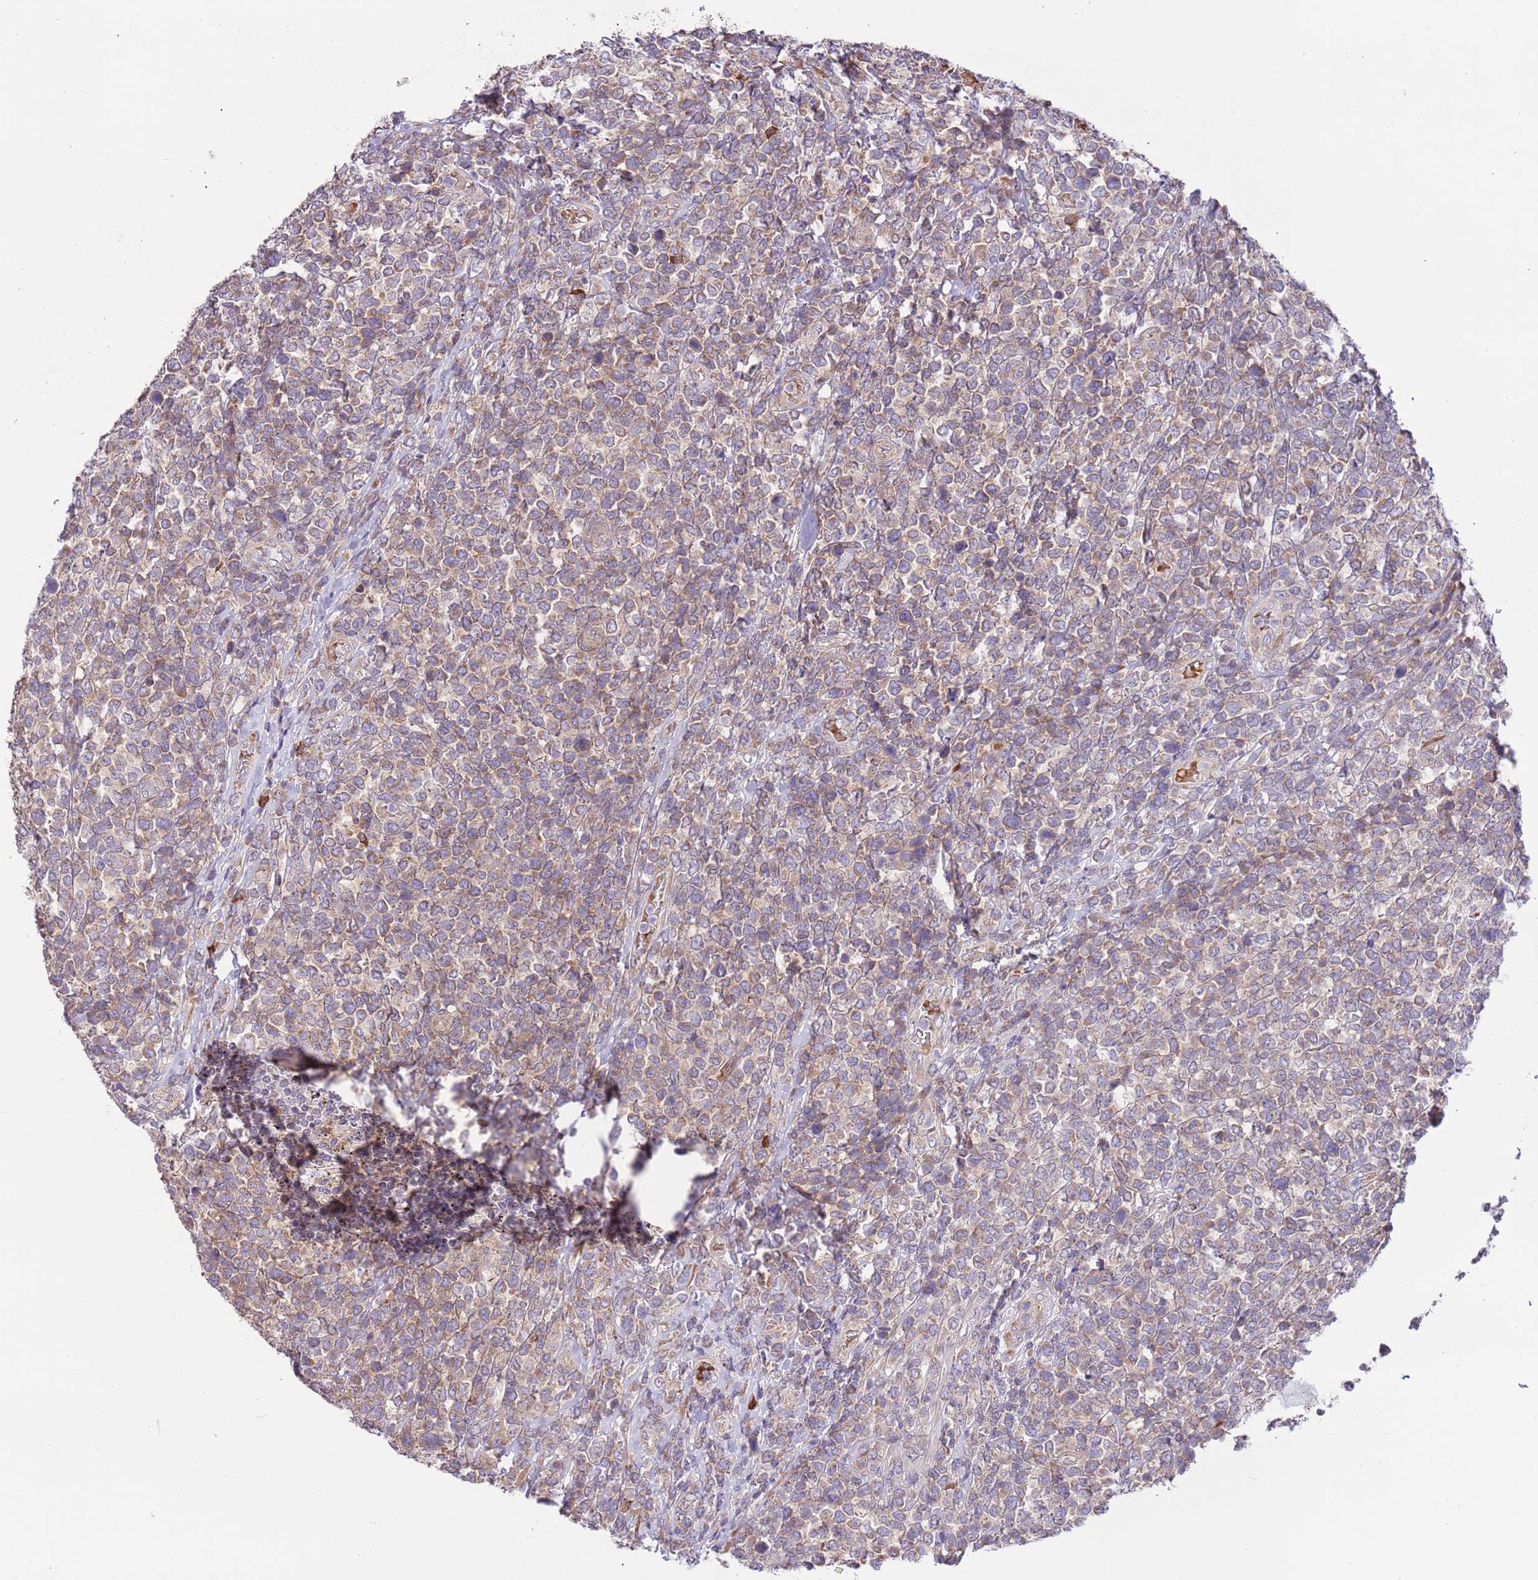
{"staining": {"intensity": "weak", "quantity": ">75%", "location": "cytoplasmic/membranous"}, "tissue": "lymphoma", "cell_type": "Tumor cells", "image_type": "cancer", "snomed": [{"axis": "morphology", "description": "Malignant lymphoma, non-Hodgkin's type, High grade"}, {"axis": "topography", "description": "Soft tissue"}], "caption": "Immunohistochemical staining of human lymphoma exhibits weak cytoplasmic/membranous protein positivity in about >75% of tumor cells.", "gene": "DAND5", "patient": {"sex": "female", "age": 56}}